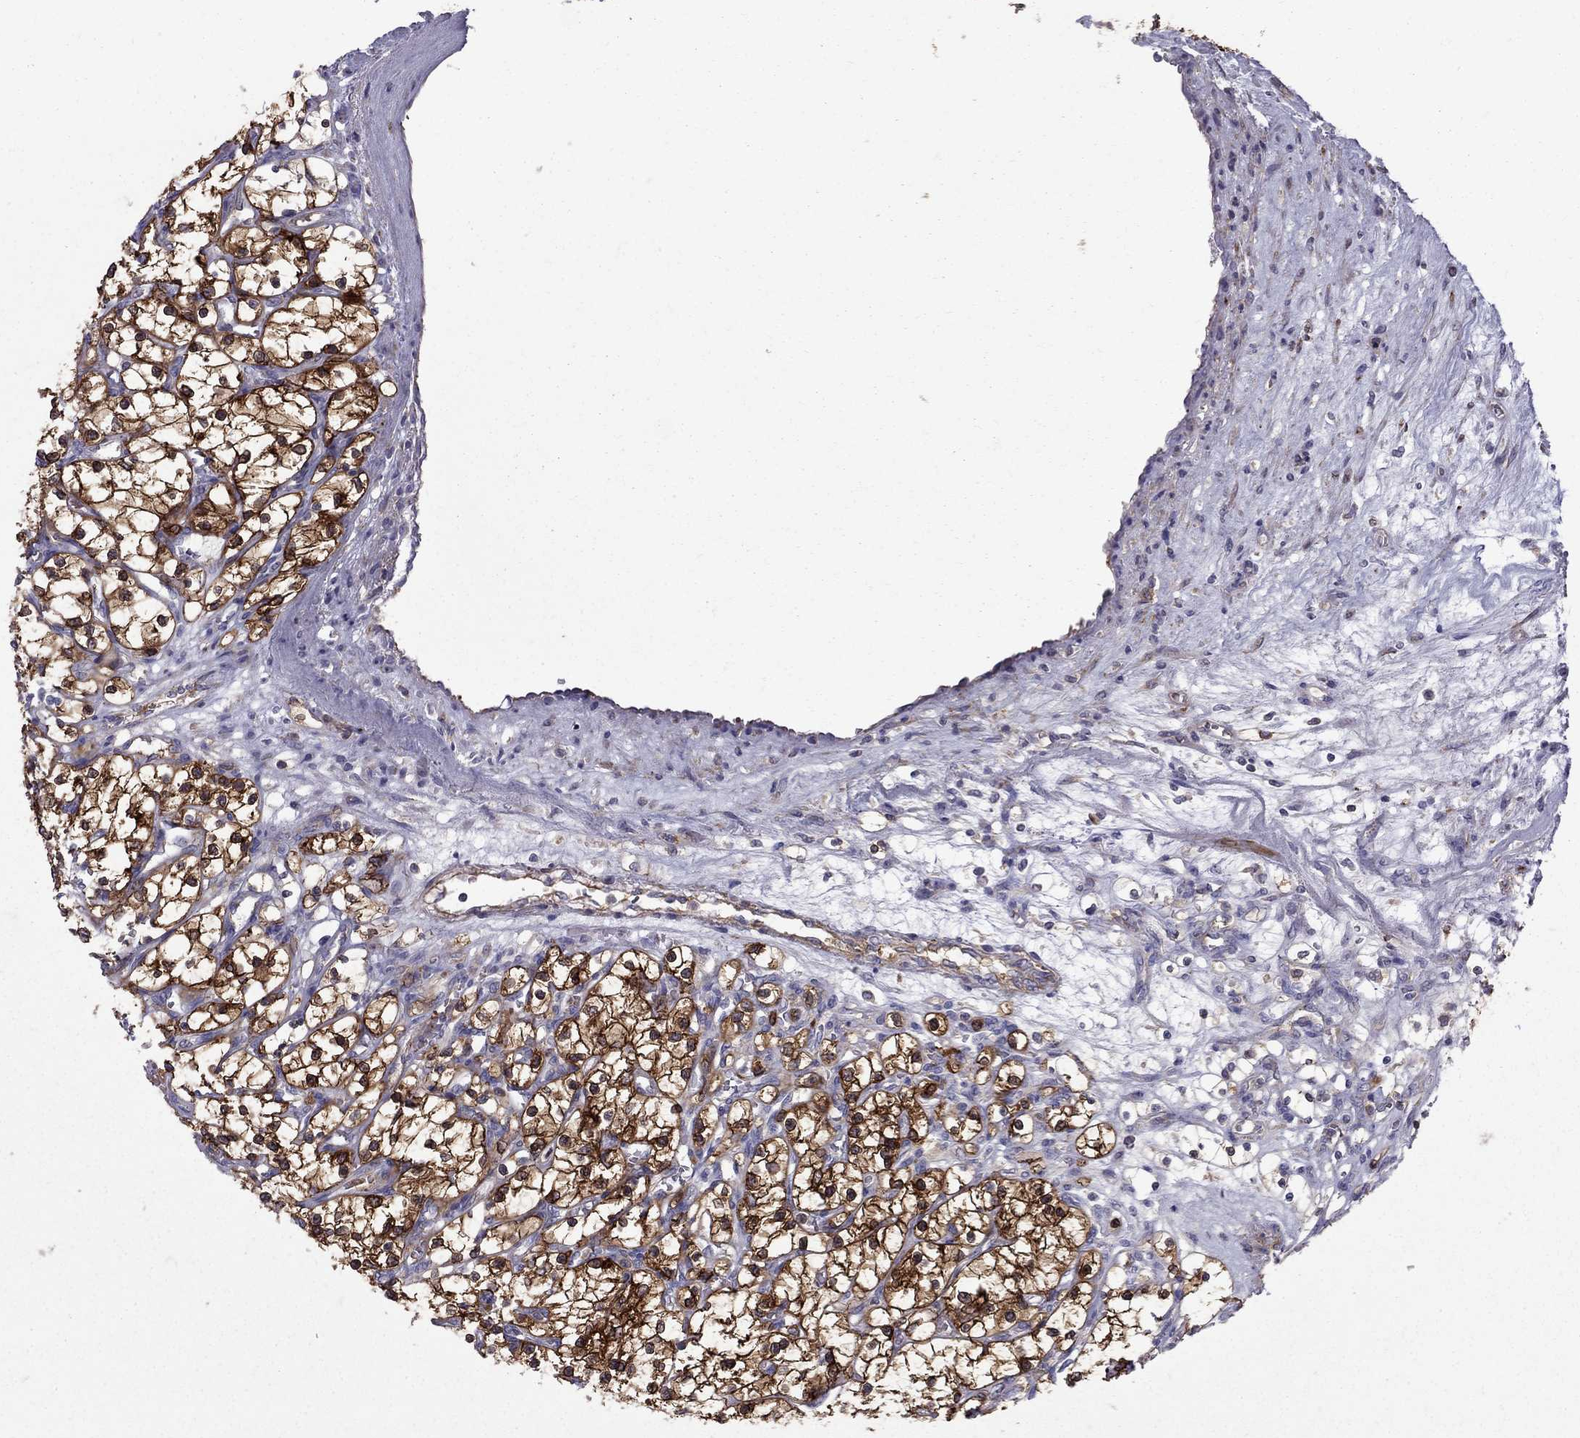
{"staining": {"intensity": "strong", "quantity": ">75%", "location": "cytoplasmic/membranous"}, "tissue": "renal cancer", "cell_type": "Tumor cells", "image_type": "cancer", "snomed": [{"axis": "morphology", "description": "Adenocarcinoma, NOS"}, {"axis": "topography", "description": "Kidney"}], "caption": "The immunohistochemical stain highlights strong cytoplasmic/membranous expression in tumor cells of renal cancer tissue.", "gene": "EIF4E3", "patient": {"sex": "female", "age": 69}}